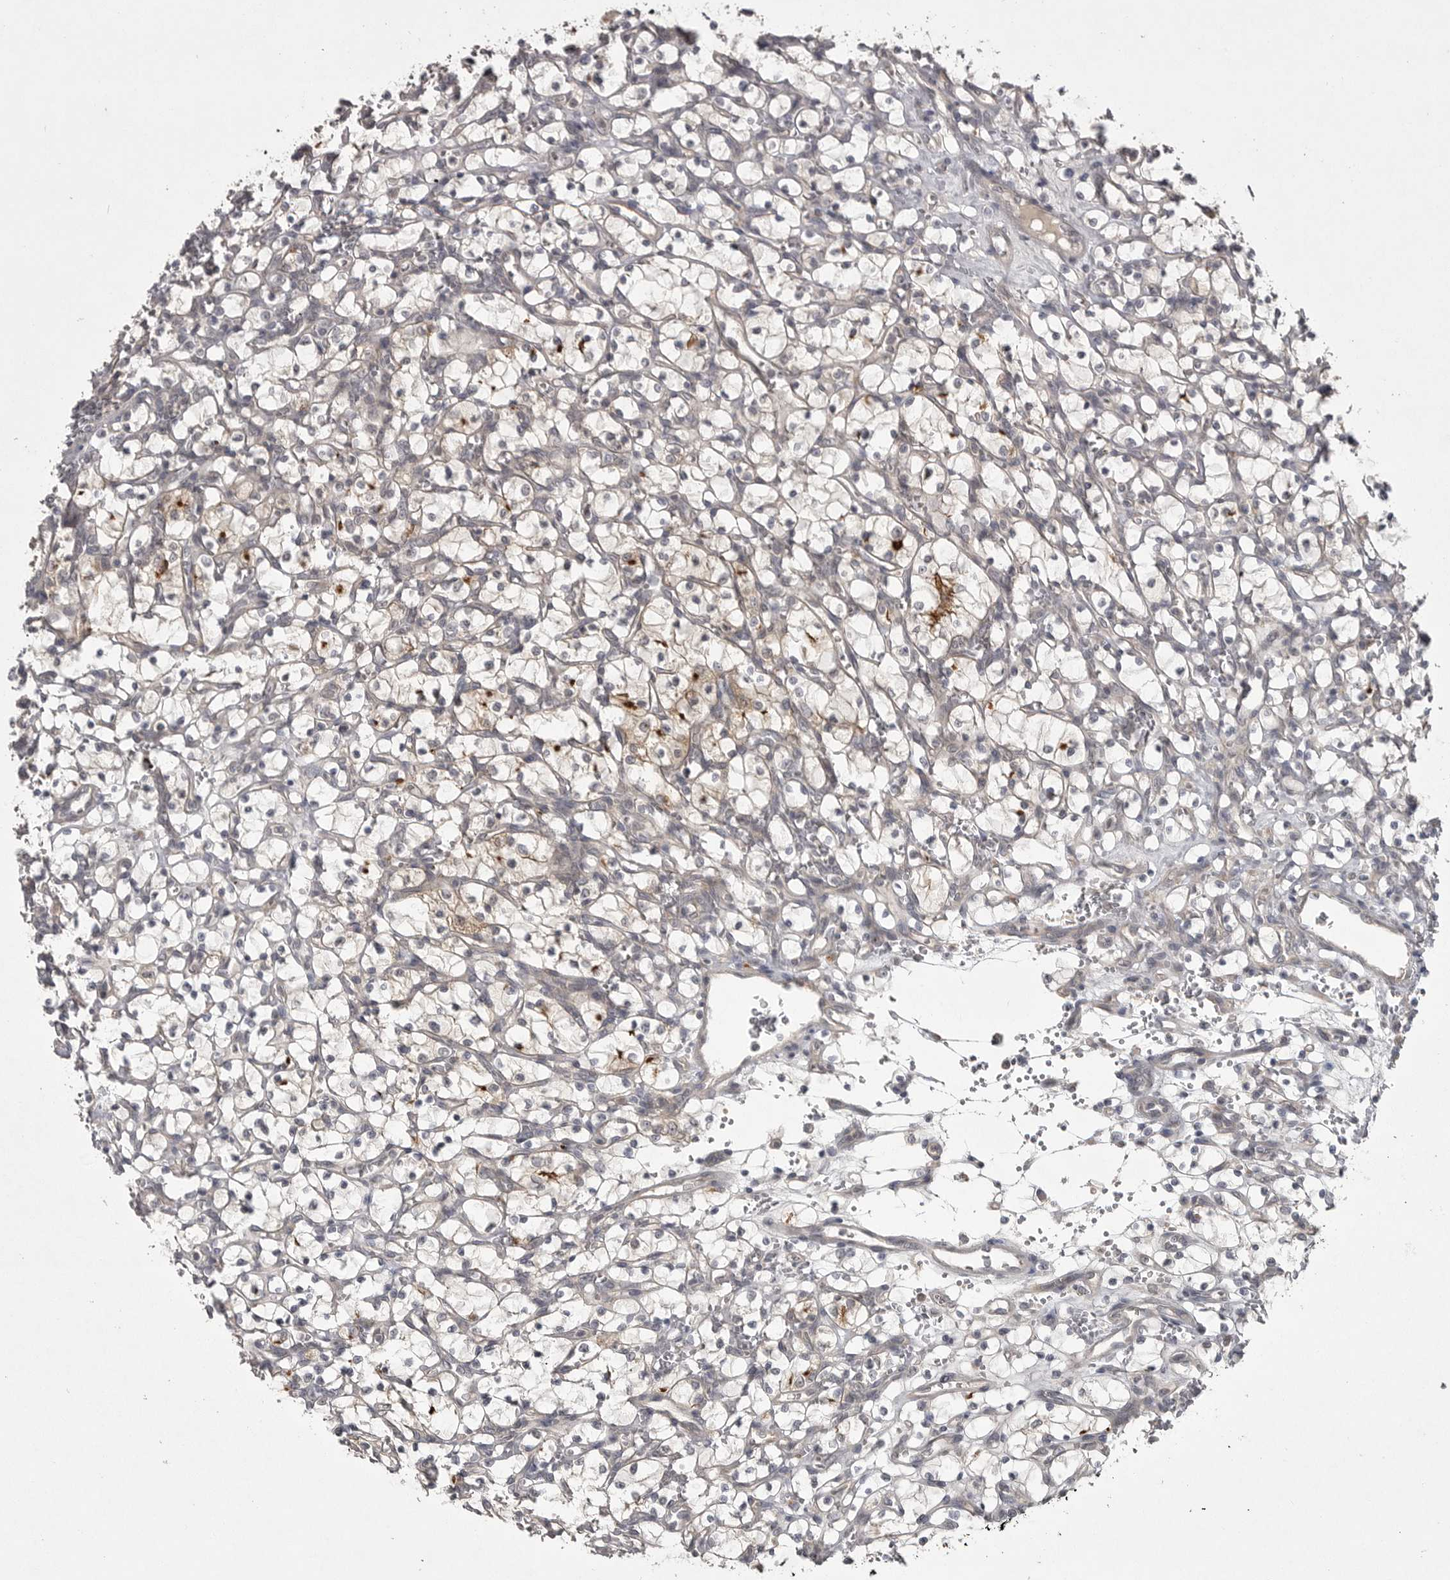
{"staining": {"intensity": "moderate", "quantity": "<25%", "location": "cytoplasmic/membranous"}, "tissue": "renal cancer", "cell_type": "Tumor cells", "image_type": "cancer", "snomed": [{"axis": "morphology", "description": "Adenocarcinoma, NOS"}, {"axis": "topography", "description": "Kidney"}], "caption": "Renal adenocarcinoma was stained to show a protein in brown. There is low levels of moderate cytoplasmic/membranous expression in about <25% of tumor cells.", "gene": "PHF13", "patient": {"sex": "female", "age": 69}}